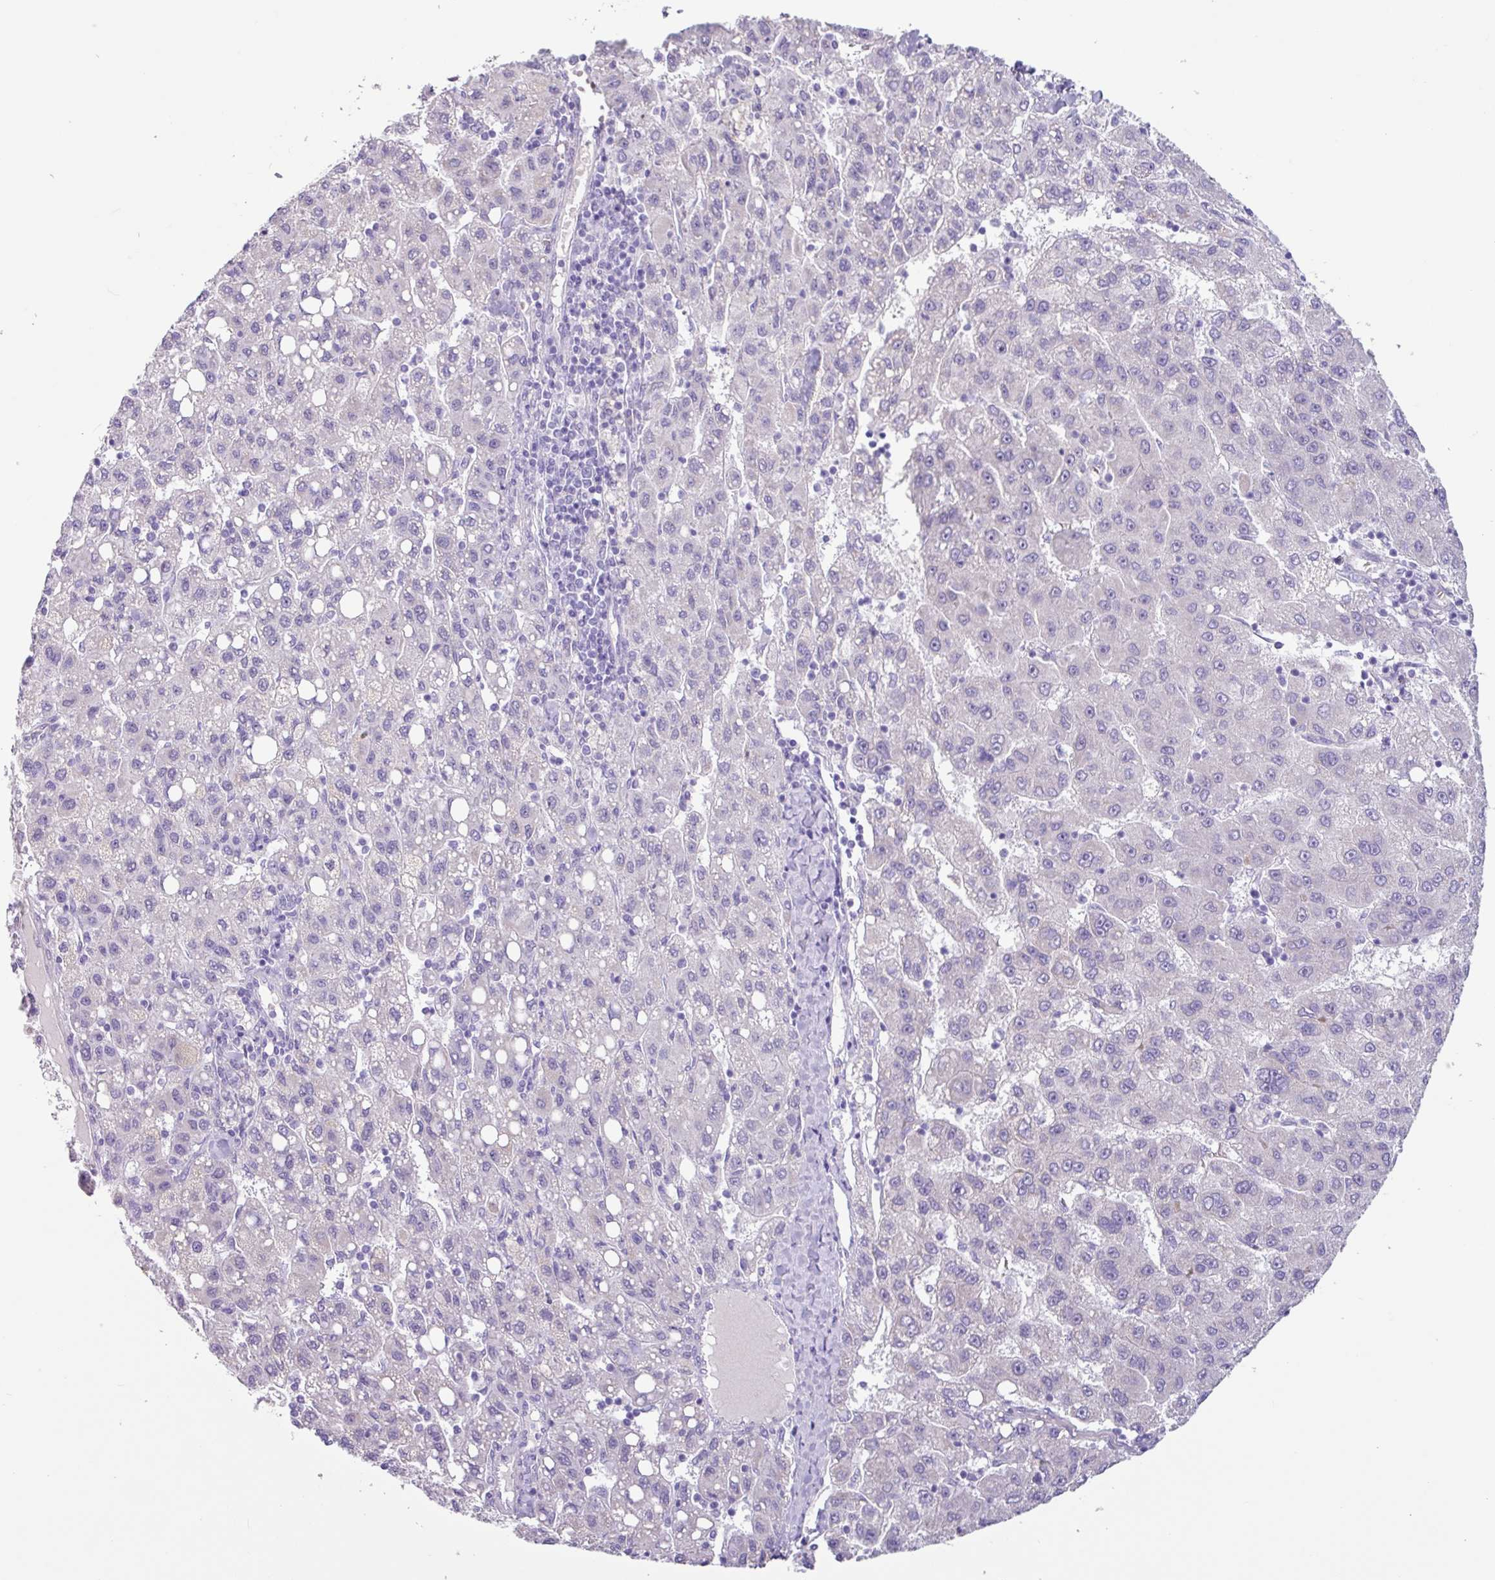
{"staining": {"intensity": "negative", "quantity": "none", "location": "none"}, "tissue": "liver cancer", "cell_type": "Tumor cells", "image_type": "cancer", "snomed": [{"axis": "morphology", "description": "Carcinoma, Hepatocellular, NOS"}, {"axis": "topography", "description": "Liver"}], "caption": "Histopathology image shows no protein expression in tumor cells of liver cancer tissue. (Brightfield microscopy of DAB IHC at high magnification).", "gene": "OTX1", "patient": {"sex": "female", "age": 82}}